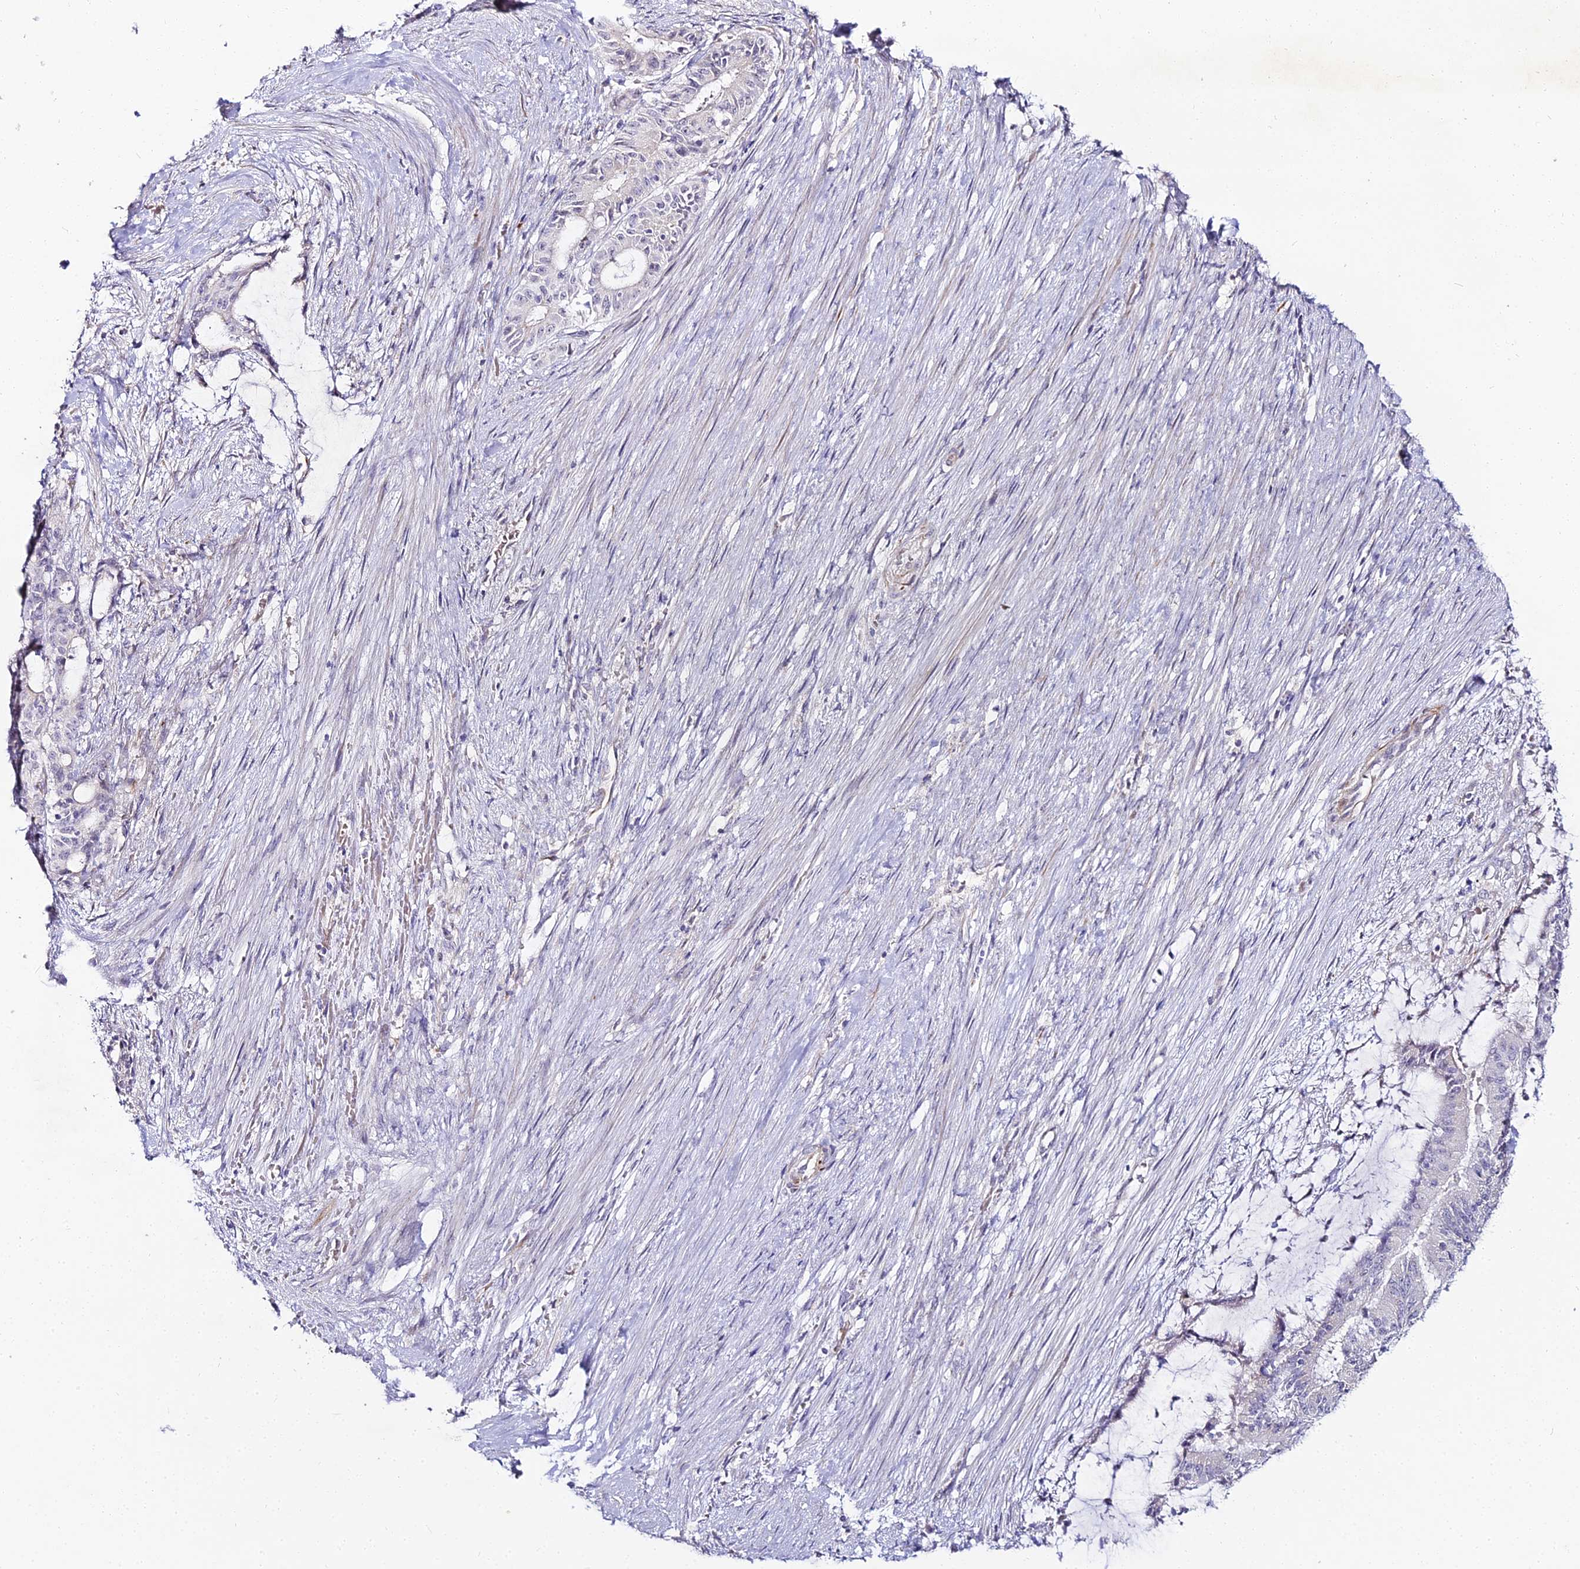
{"staining": {"intensity": "negative", "quantity": "none", "location": "none"}, "tissue": "liver cancer", "cell_type": "Tumor cells", "image_type": "cancer", "snomed": [{"axis": "morphology", "description": "Normal tissue, NOS"}, {"axis": "morphology", "description": "Cholangiocarcinoma"}, {"axis": "topography", "description": "Liver"}, {"axis": "topography", "description": "Peripheral nerve tissue"}], "caption": "A high-resolution image shows IHC staining of cholangiocarcinoma (liver), which demonstrates no significant staining in tumor cells. Brightfield microscopy of immunohistochemistry stained with DAB (brown) and hematoxylin (blue), captured at high magnification.", "gene": "ALPG", "patient": {"sex": "female", "age": 73}}